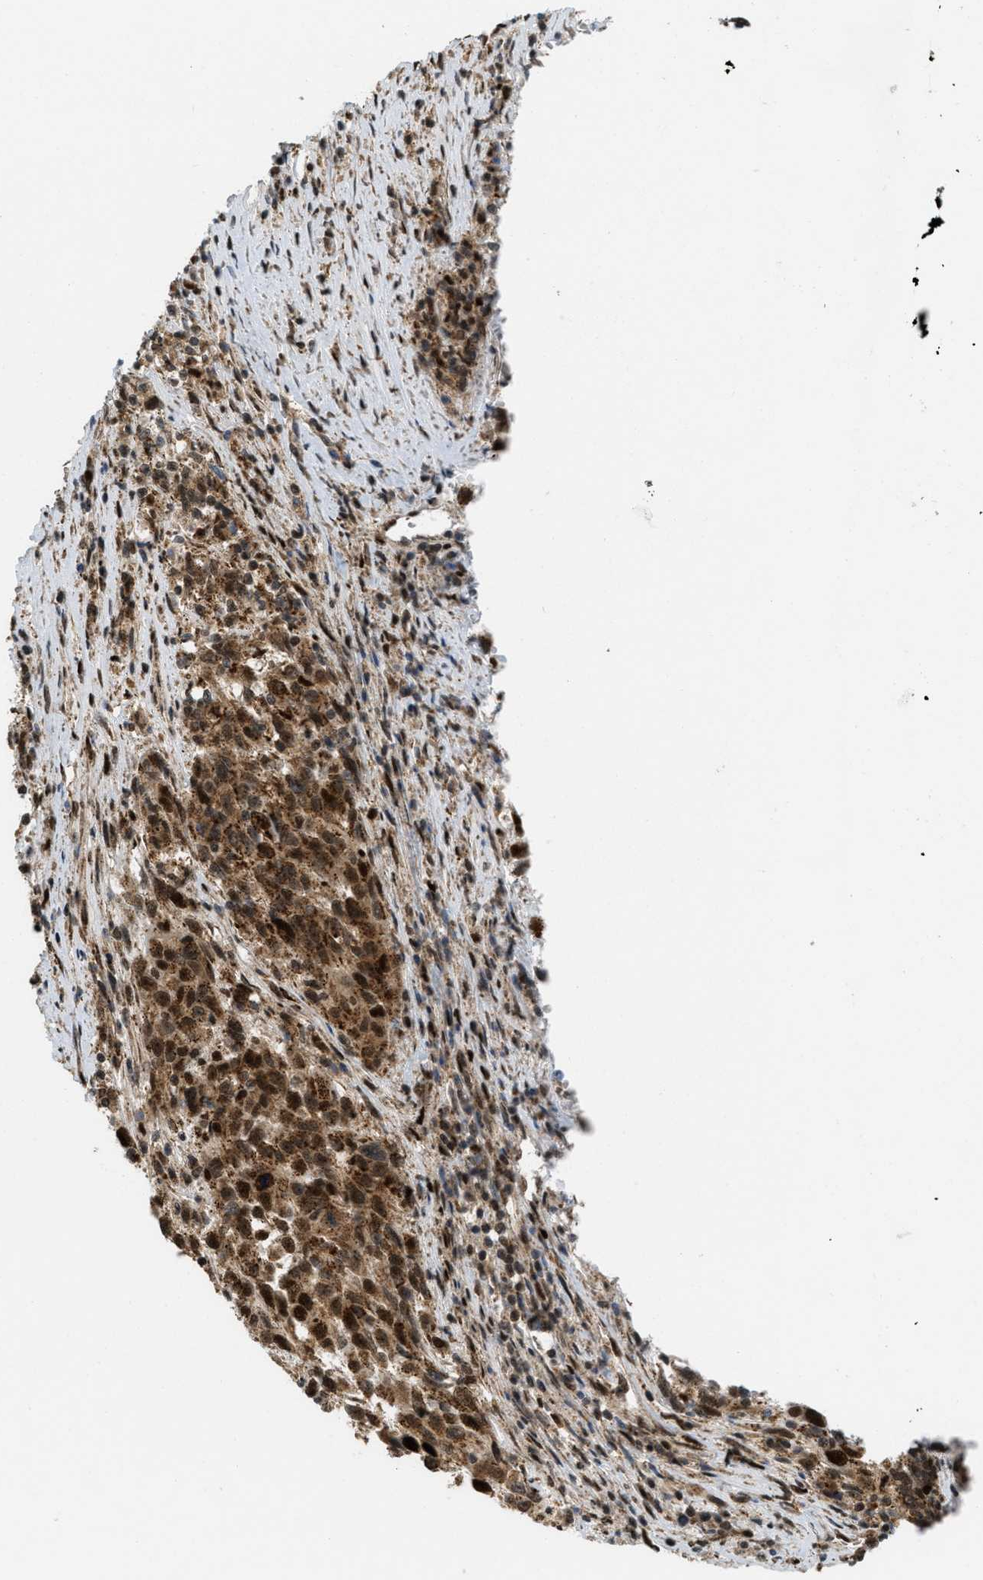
{"staining": {"intensity": "strong", "quantity": ">75%", "location": "cytoplasmic/membranous,nuclear"}, "tissue": "melanoma", "cell_type": "Tumor cells", "image_type": "cancer", "snomed": [{"axis": "morphology", "description": "Malignant melanoma, Metastatic site"}, {"axis": "topography", "description": "Lymph node"}], "caption": "Approximately >75% of tumor cells in melanoma show strong cytoplasmic/membranous and nuclear protein expression as visualized by brown immunohistochemical staining.", "gene": "TLK1", "patient": {"sex": "male", "age": 61}}